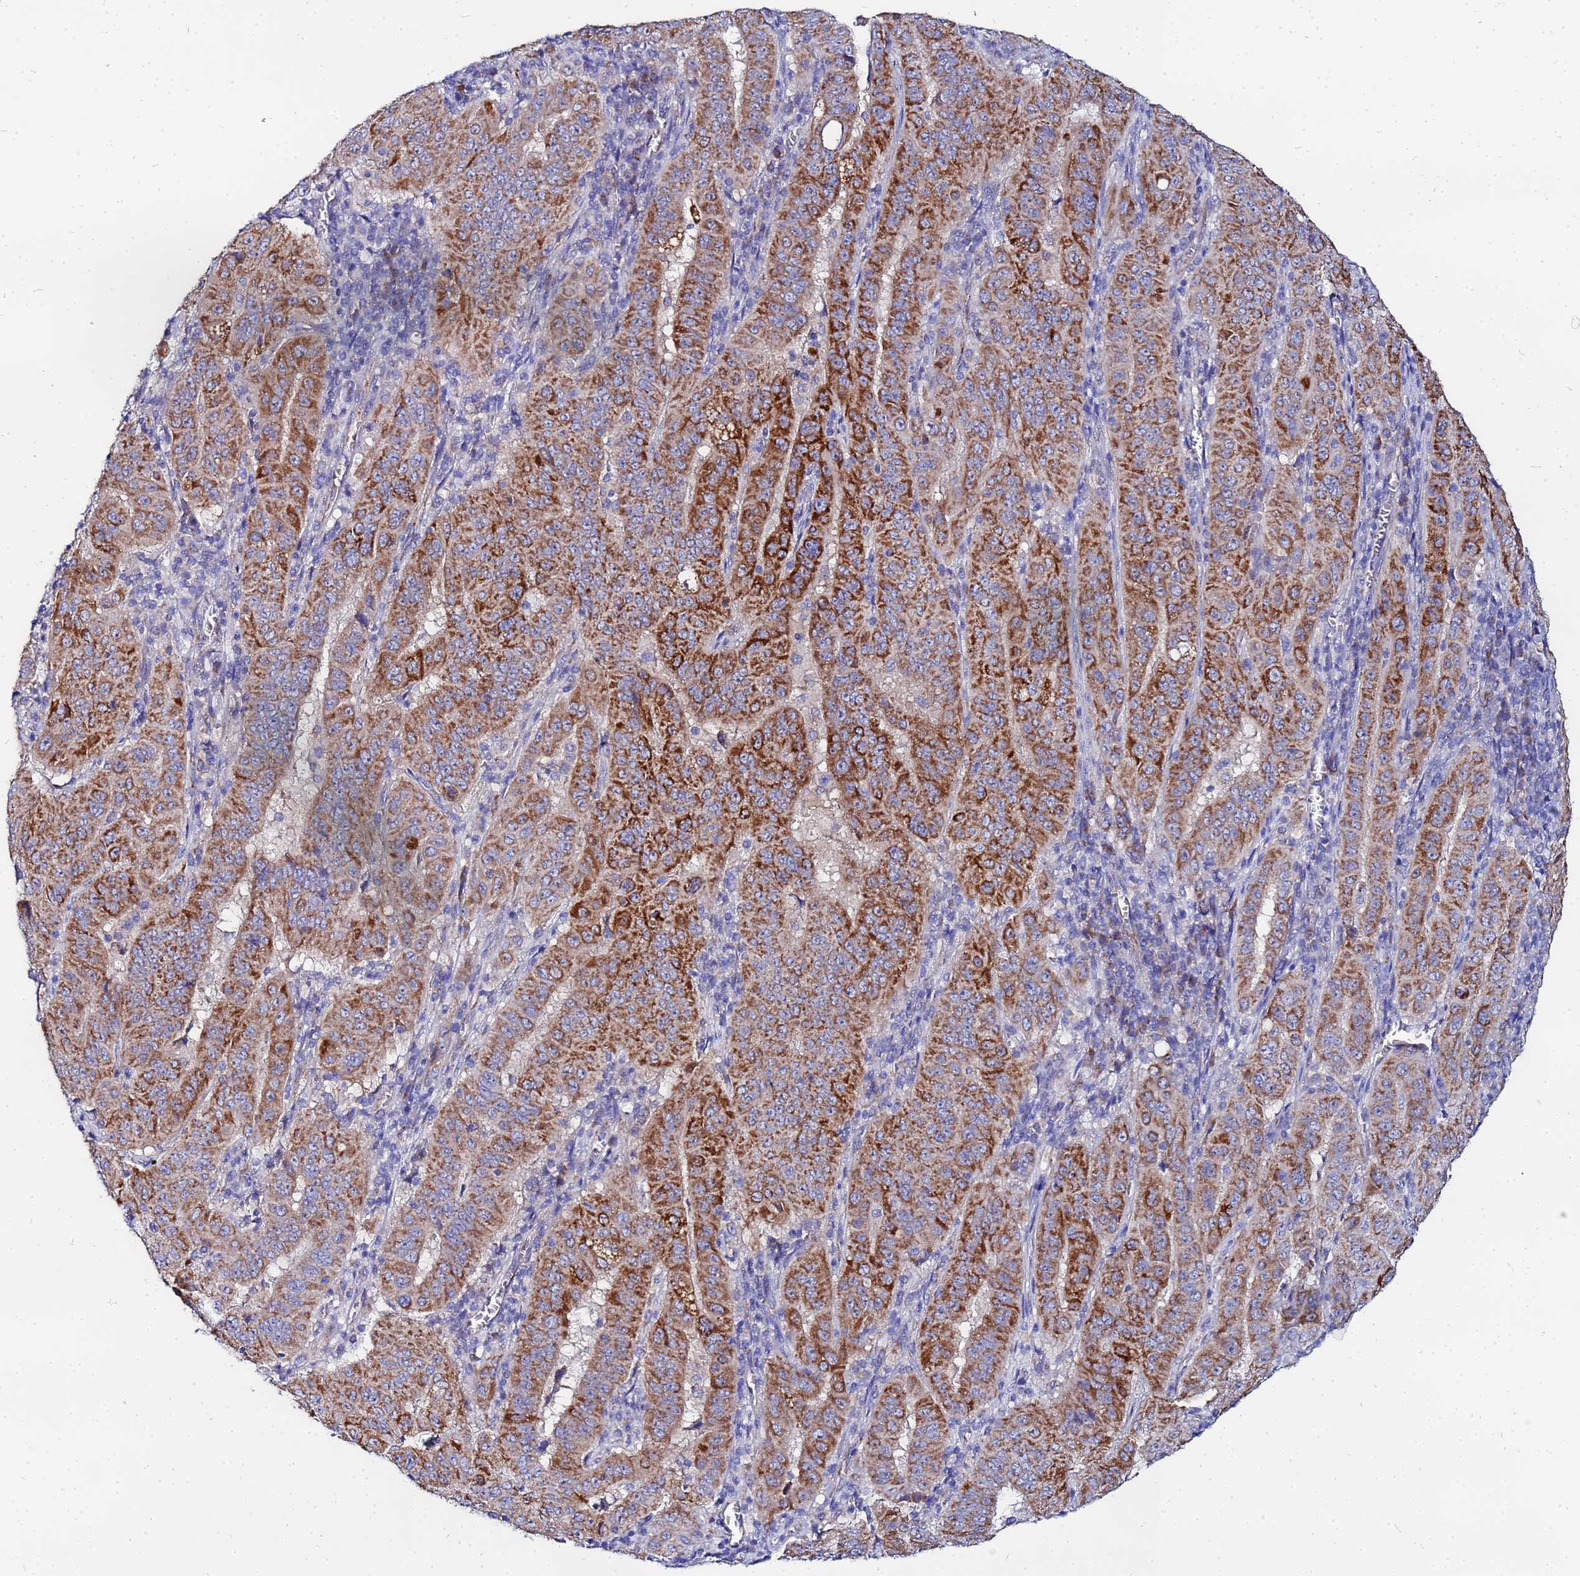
{"staining": {"intensity": "strong", "quantity": ">75%", "location": "cytoplasmic/membranous"}, "tissue": "pancreatic cancer", "cell_type": "Tumor cells", "image_type": "cancer", "snomed": [{"axis": "morphology", "description": "Adenocarcinoma, NOS"}, {"axis": "topography", "description": "Pancreas"}], "caption": "Brown immunohistochemical staining in human pancreatic cancer (adenocarcinoma) shows strong cytoplasmic/membranous staining in approximately >75% of tumor cells.", "gene": "FAHD2A", "patient": {"sex": "male", "age": 63}}